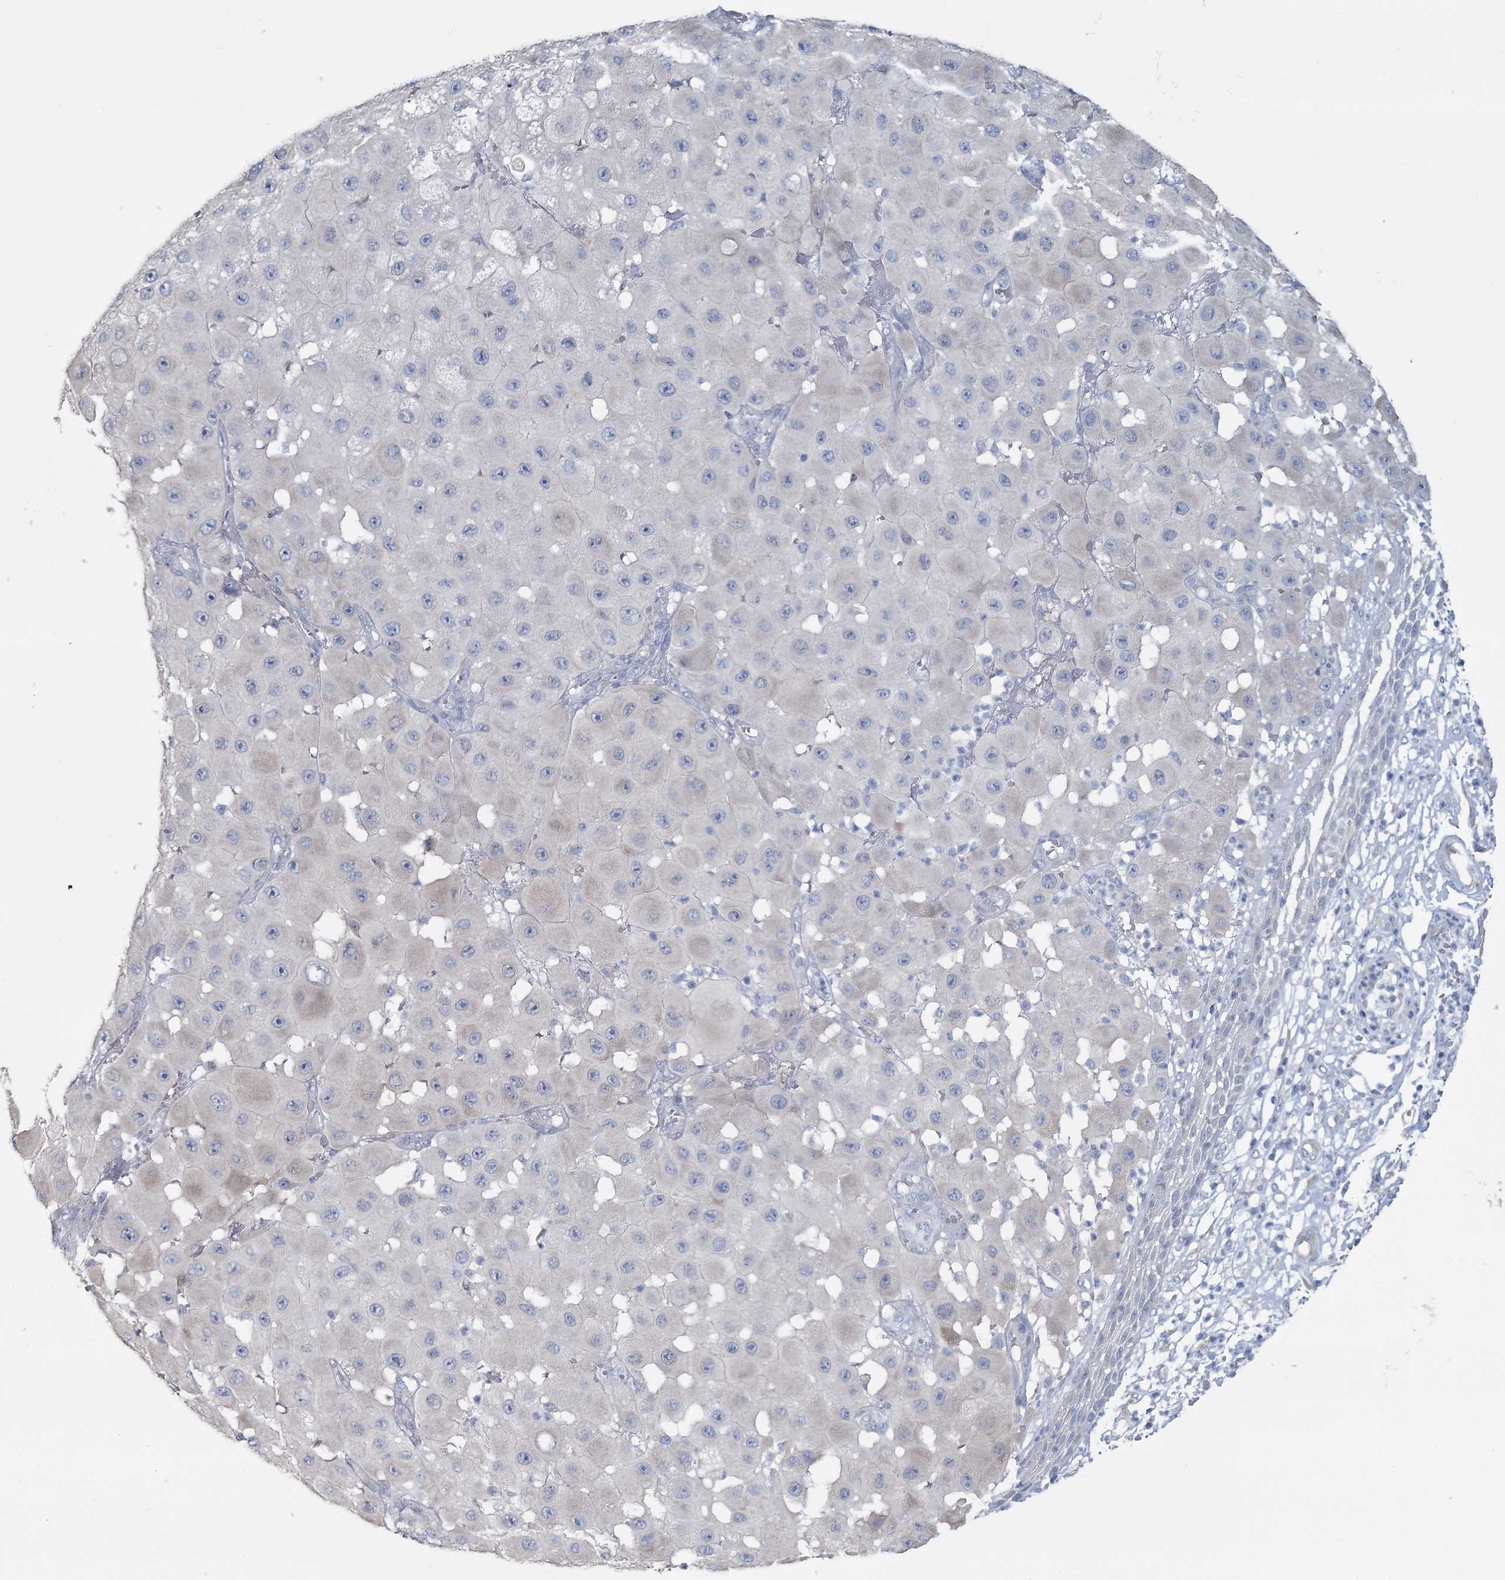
{"staining": {"intensity": "negative", "quantity": "none", "location": "none"}, "tissue": "melanoma", "cell_type": "Tumor cells", "image_type": "cancer", "snomed": [{"axis": "morphology", "description": "Malignant melanoma, NOS"}, {"axis": "topography", "description": "Skin"}], "caption": "Malignant melanoma was stained to show a protein in brown. There is no significant expression in tumor cells.", "gene": "CMBL", "patient": {"sex": "female", "age": 81}}